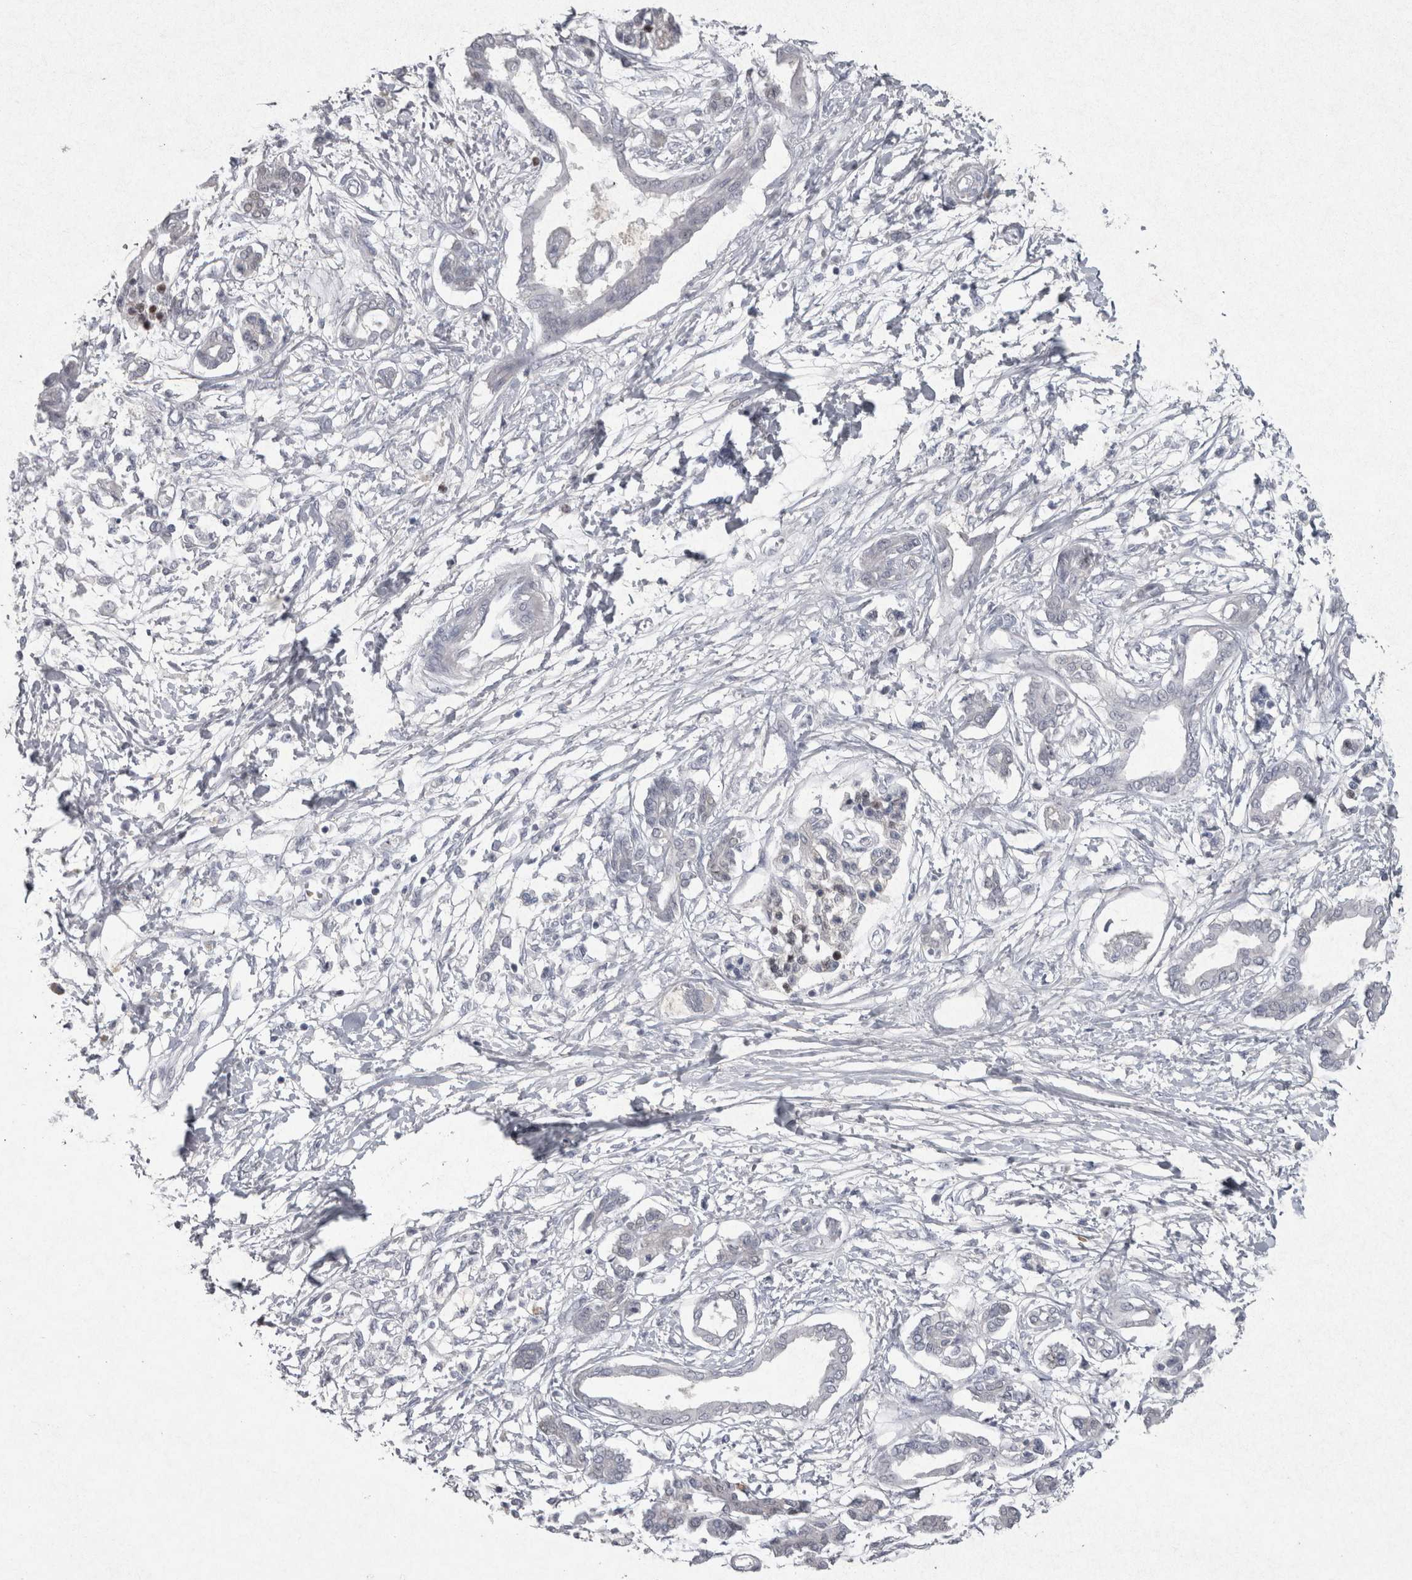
{"staining": {"intensity": "negative", "quantity": "none", "location": "none"}, "tissue": "pancreatic cancer", "cell_type": "Tumor cells", "image_type": "cancer", "snomed": [{"axis": "morphology", "description": "Adenocarcinoma, NOS"}, {"axis": "topography", "description": "Pancreas"}], "caption": "Human pancreatic cancer stained for a protein using immunohistochemistry reveals no positivity in tumor cells.", "gene": "PDX1", "patient": {"sex": "male", "age": 56}}